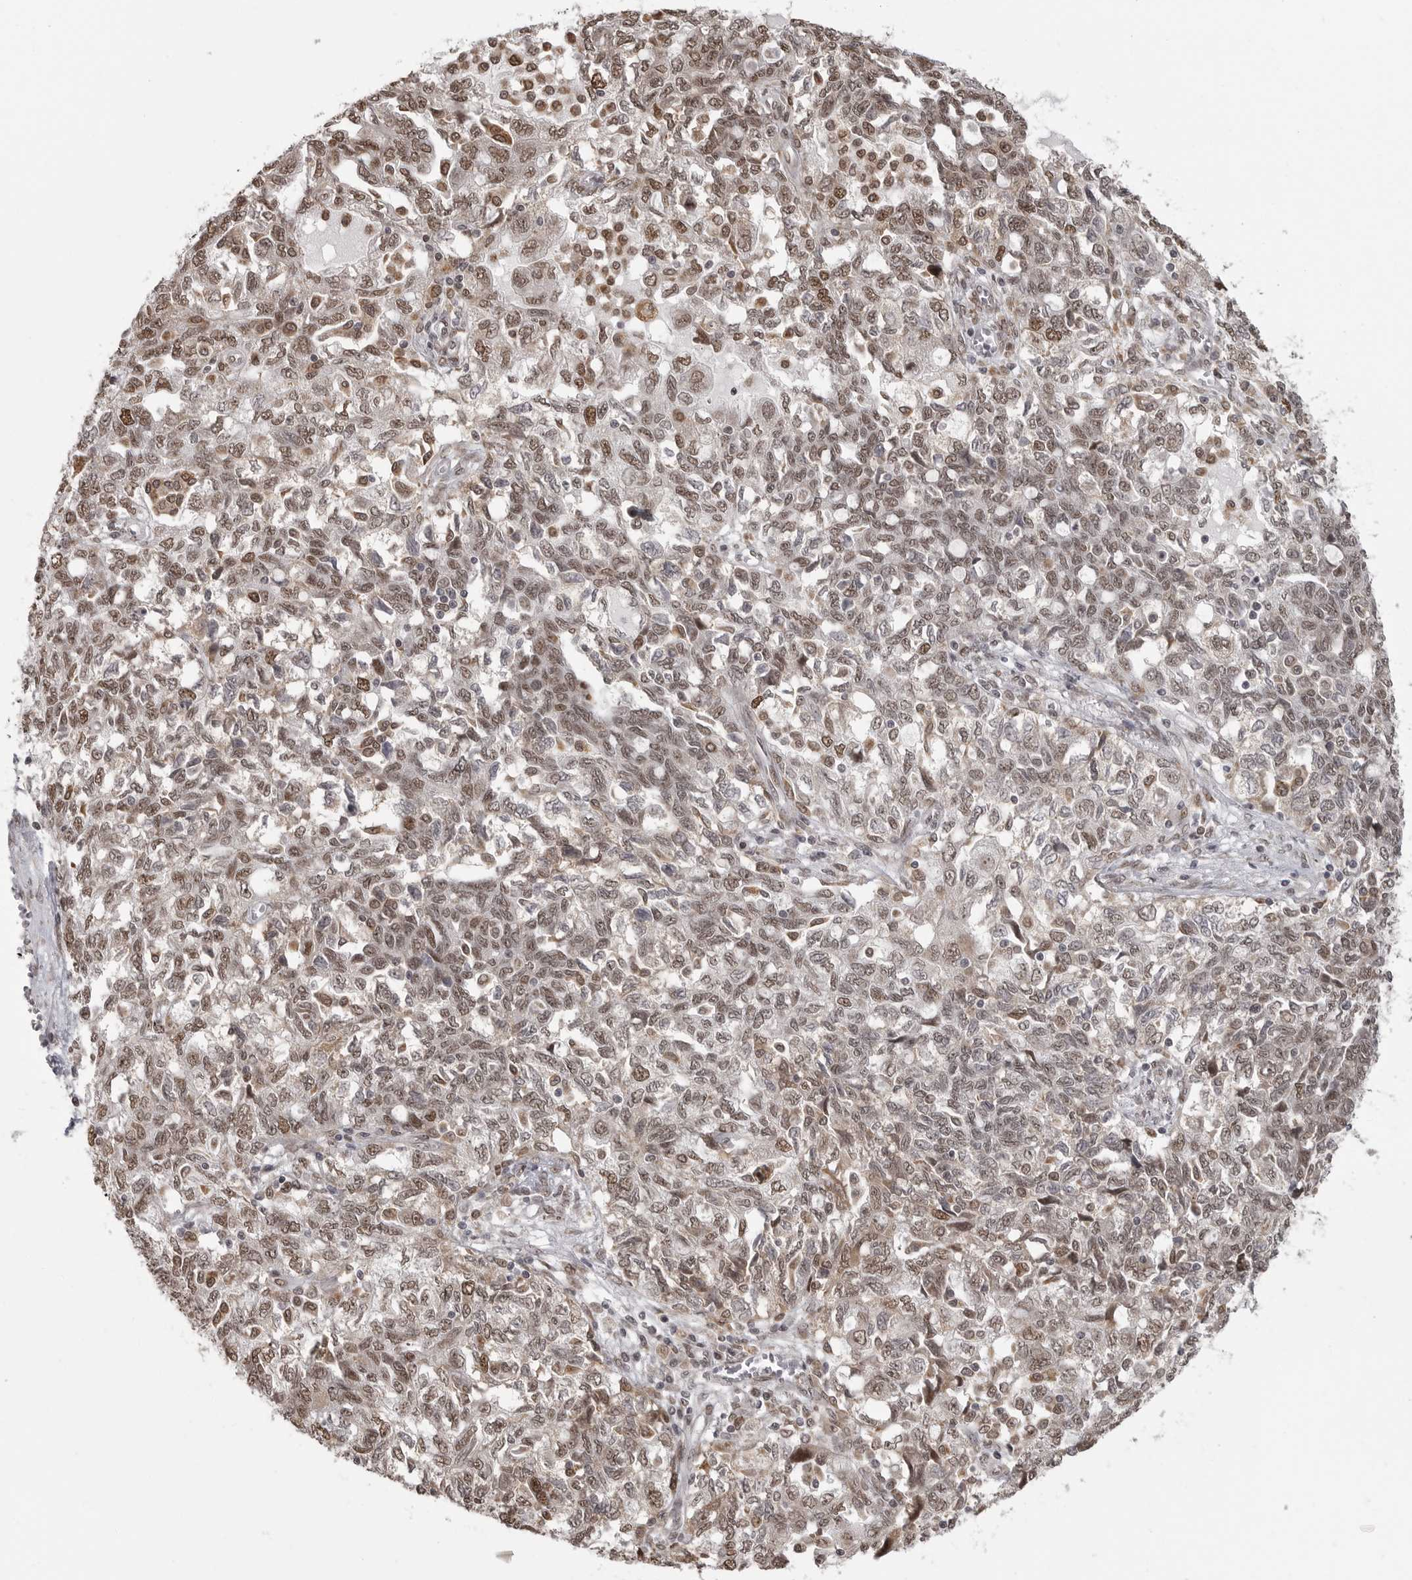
{"staining": {"intensity": "moderate", "quantity": ">75%", "location": "nuclear"}, "tissue": "ovarian cancer", "cell_type": "Tumor cells", "image_type": "cancer", "snomed": [{"axis": "morphology", "description": "Carcinoma, NOS"}, {"axis": "morphology", "description": "Cystadenocarcinoma, serous, NOS"}, {"axis": "topography", "description": "Ovary"}], "caption": "Immunohistochemistry staining of ovarian cancer (carcinoma), which demonstrates medium levels of moderate nuclear positivity in about >75% of tumor cells indicating moderate nuclear protein staining. The staining was performed using DAB (3,3'-diaminobenzidine) (brown) for protein detection and nuclei were counterstained in hematoxylin (blue).", "gene": "ISG20L2", "patient": {"sex": "female", "age": 69}}